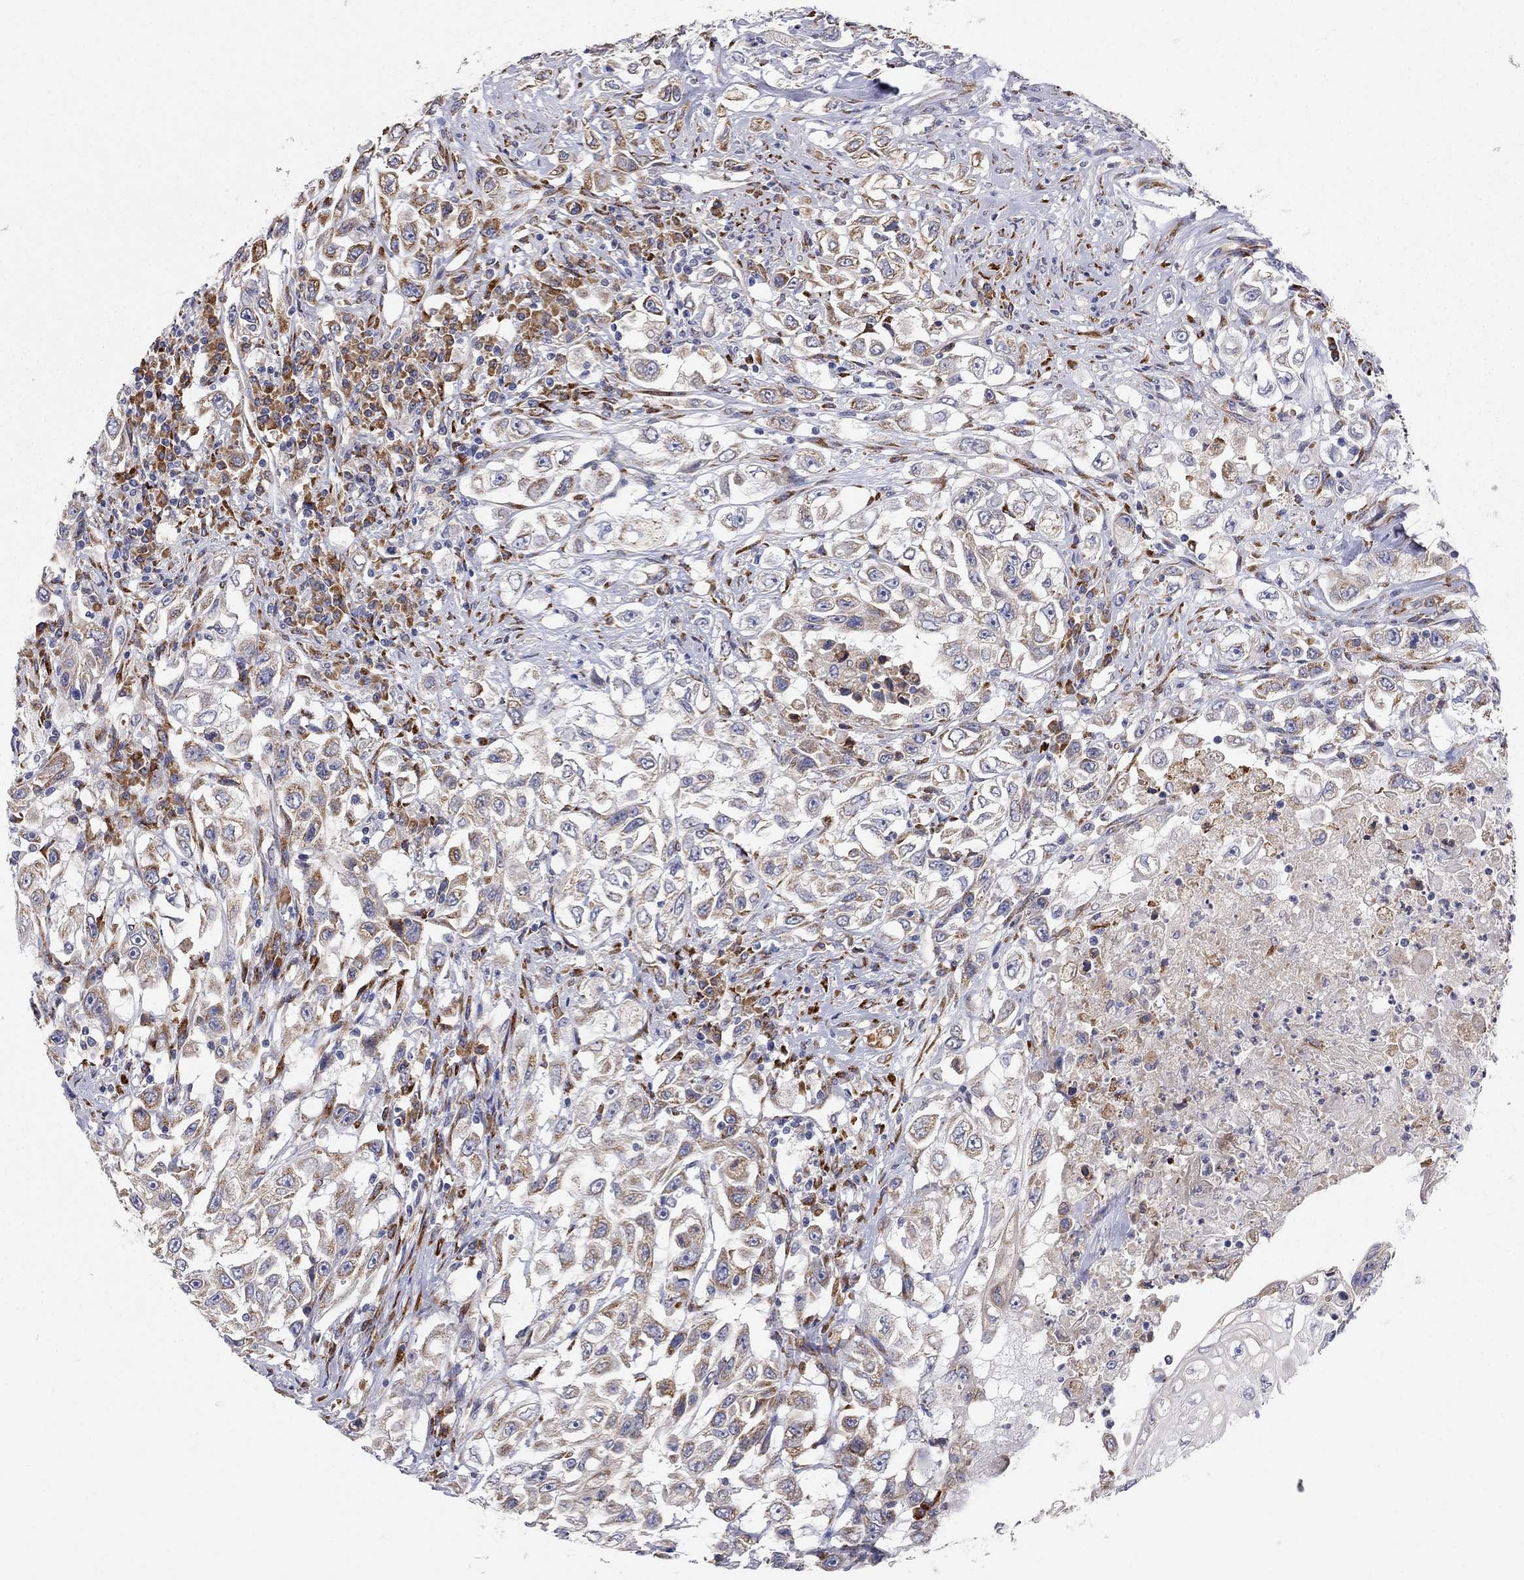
{"staining": {"intensity": "moderate", "quantity": "<25%", "location": "cytoplasmic/membranous"}, "tissue": "urothelial cancer", "cell_type": "Tumor cells", "image_type": "cancer", "snomed": [{"axis": "morphology", "description": "Urothelial carcinoma, High grade"}, {"axis": "topography", "description": "Urinary bladder"}], "caption": "This micrograph displays immunohistochemistry staining of urothelial cancer, with low moderate cytoplasmic/membranous positivity in approximately <25% of tumor cells.", "gene": "CASTOR1", "patient": {"sex": "female", "age": 56}}